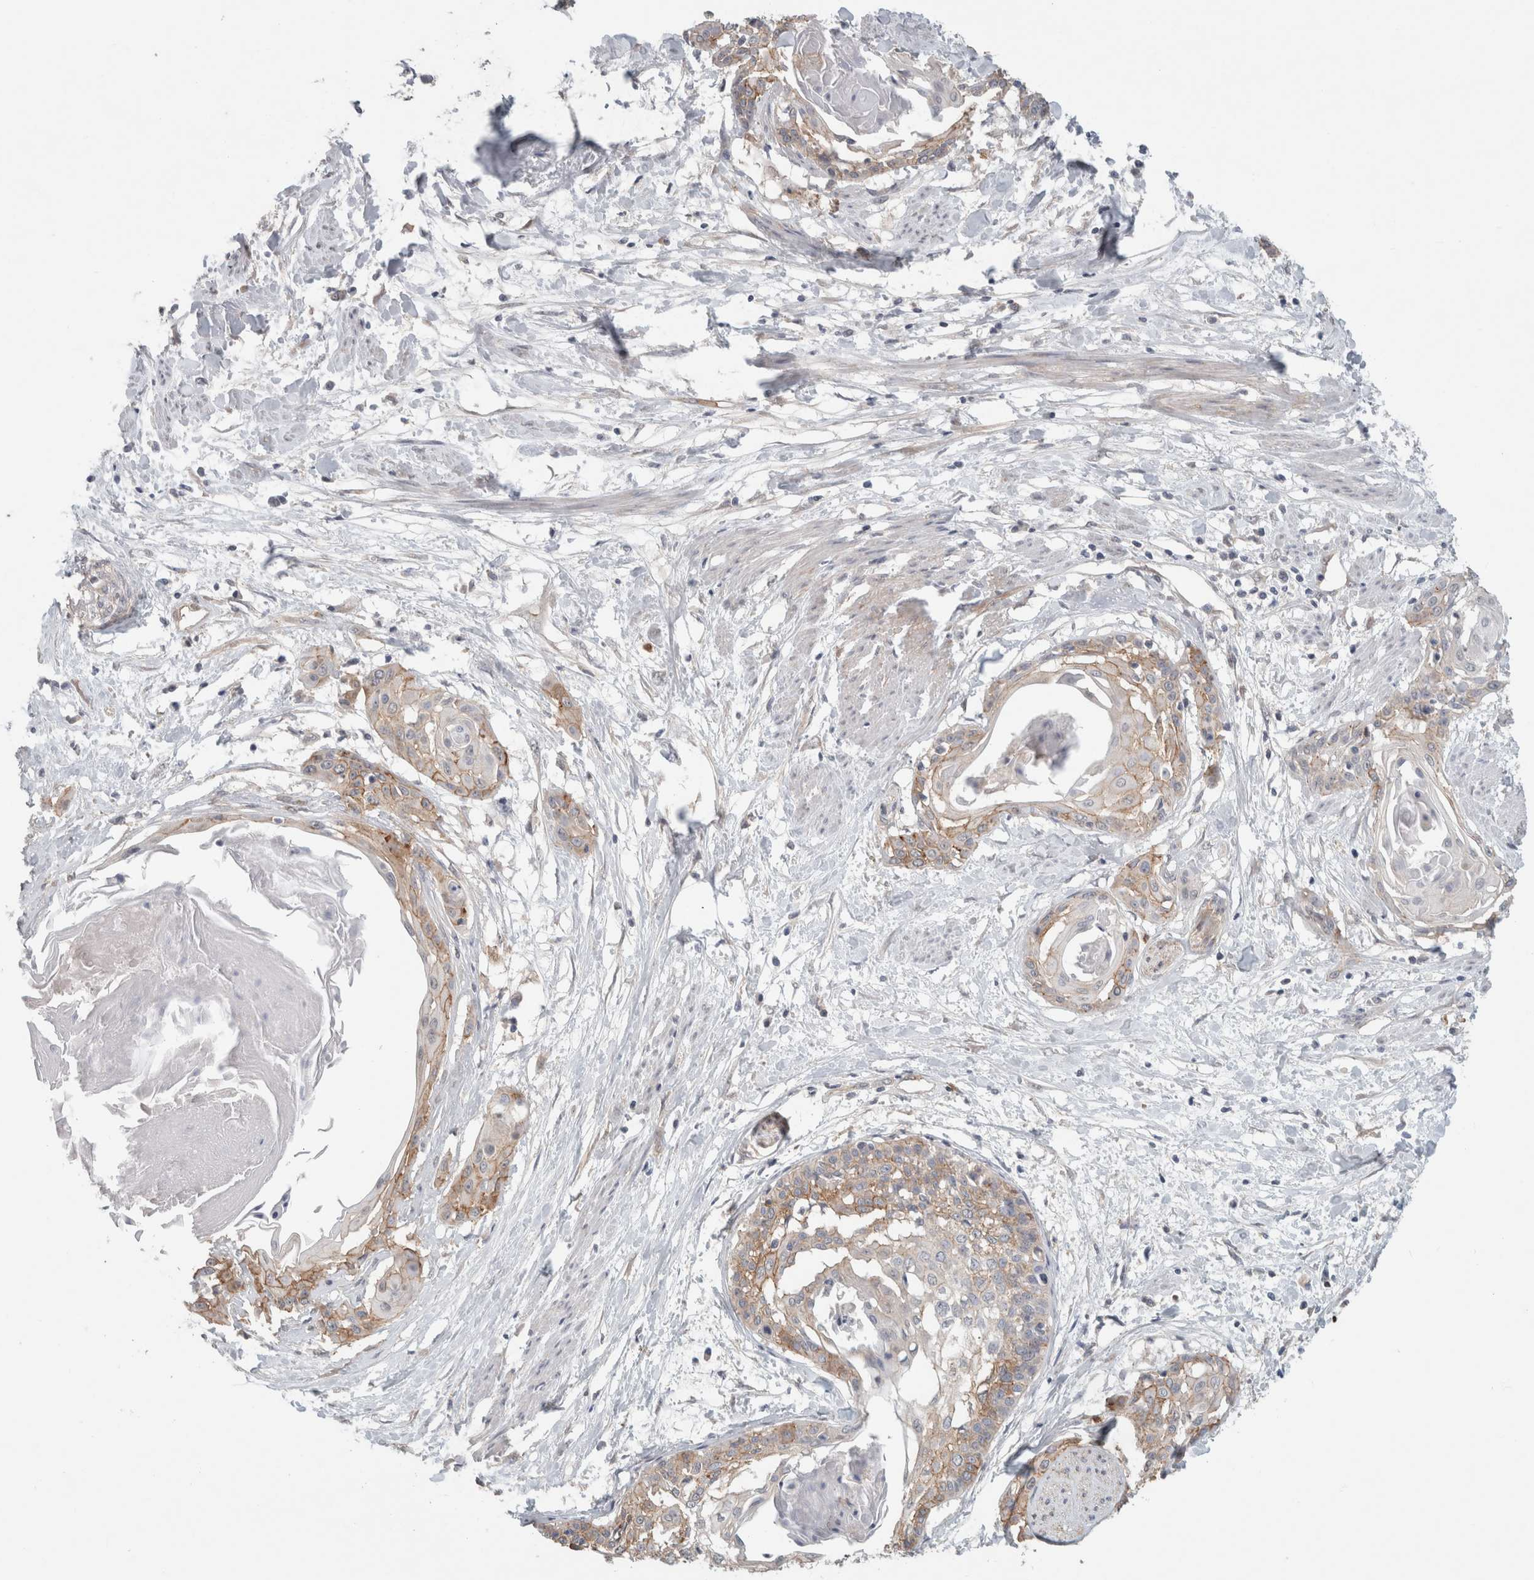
{"staining": {"intensity": "weak", "quantity": "<25%", "location": "cytoplasmic/membranous"}, "tissue": "cervical cancer", "cell_type": "Tumor cells", "image_type": "cancer", "snomed": [{"axis": "morphology", "description": "Squamous cell carcinoma, NOS"}, {"axis": "topography", "description": "Cervix"}], "caption": "High magnification brightfield microscopy of squamous cell carcinoma (cervical) stained with DAB (brown) and counterstained with hematoxylin (blue): tumor cells show no significant expression.", "gene": "RASAL2", "patient": {"sex": "female", "age": 57}}